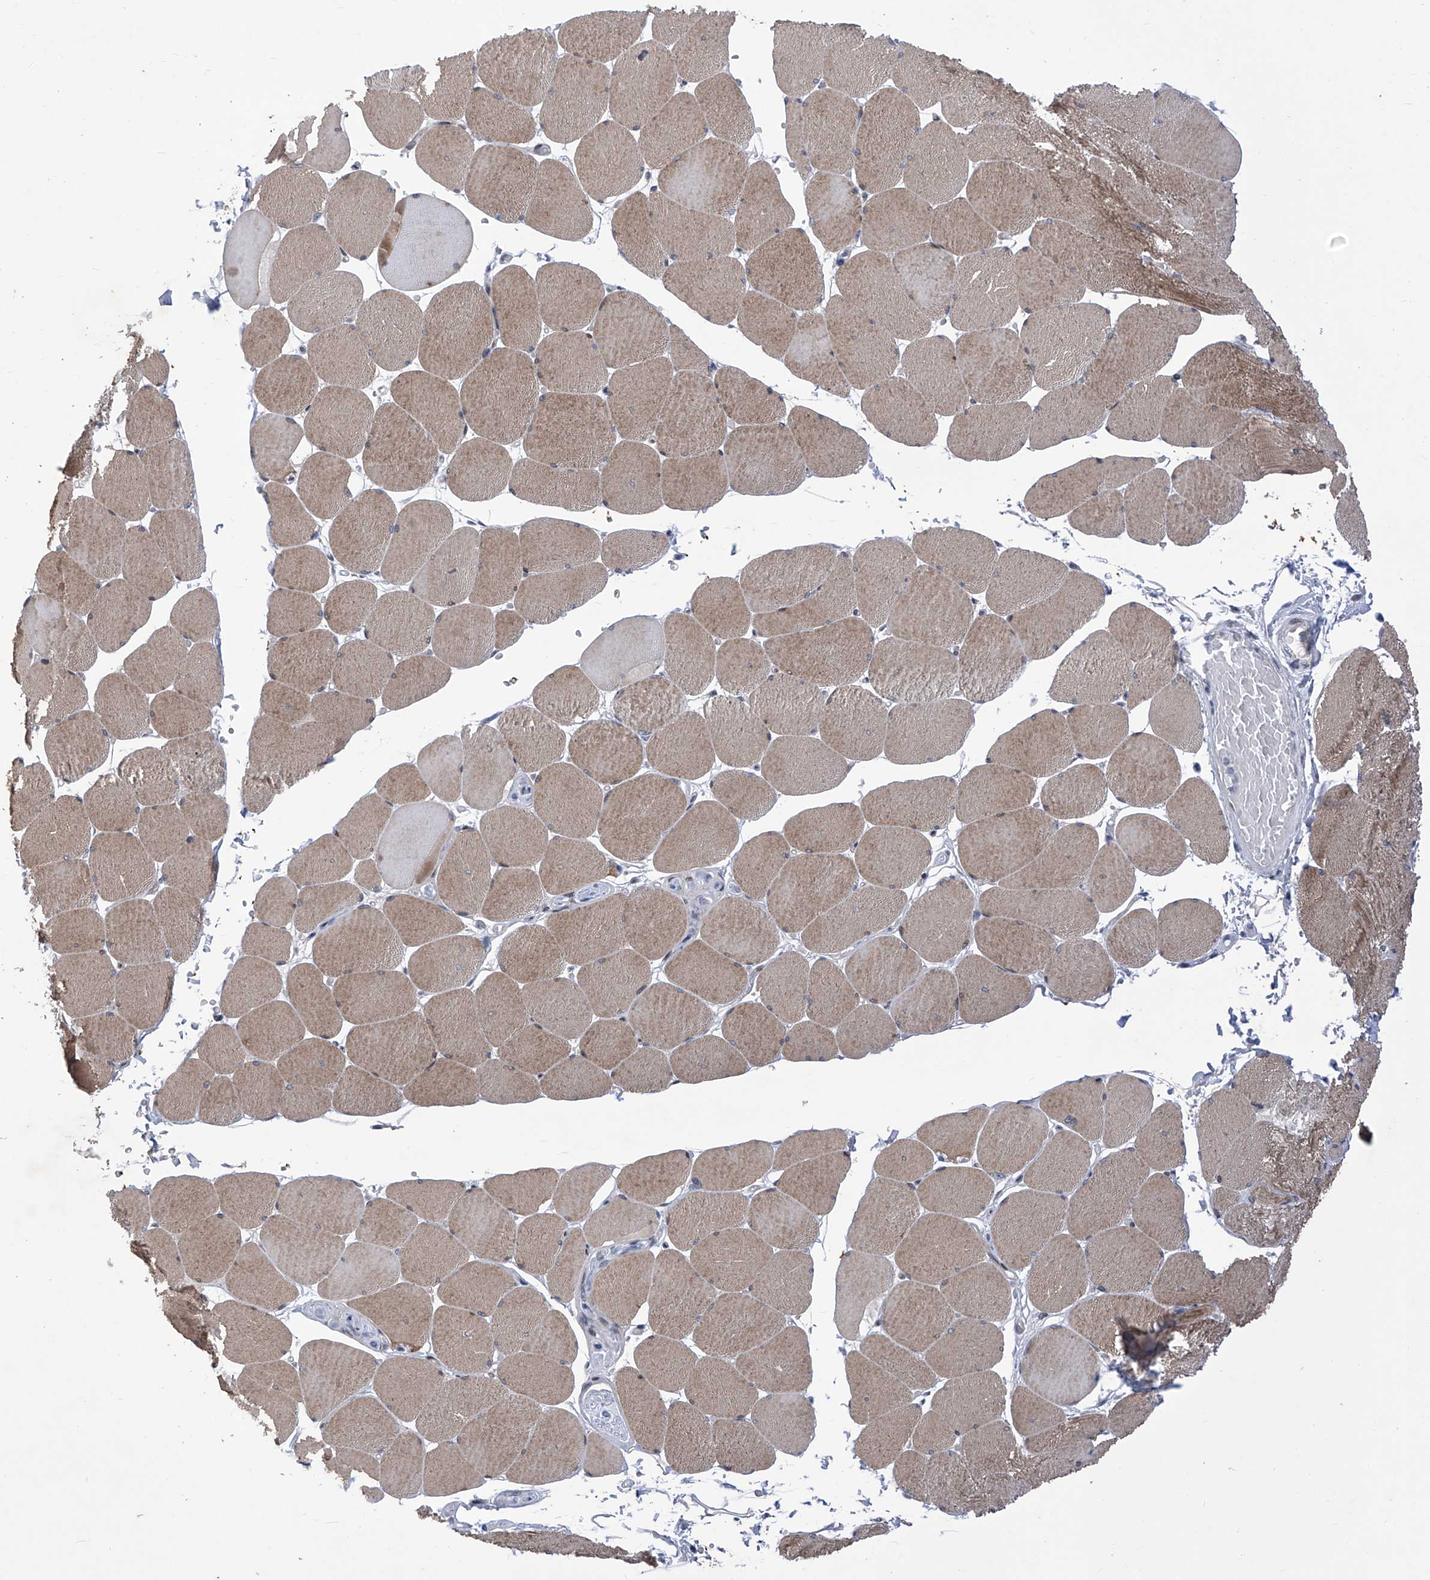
{"staining": {"intensity": "moderate", "quantity": ">75%", "location": "cytoplasmic/membranous"}, "tissue": "skeletal muscle", "cell_type": "Myocytes", "image_type": "normal", "snomed": [{"axis": "morphology", "description": "Normal tissue, NOS"}, {"axis": "topography", "description": "Skeletal muscle"}, {"axis": "topography", "description": "Head-Neck"}], "caption": "An image of skeletal muscle stained for a protein shows moderate cytoplasmic/membranous brown staining in myocytes.", "gene": "NUFIP1", "patient": {"sex": "male", "age": 66}}